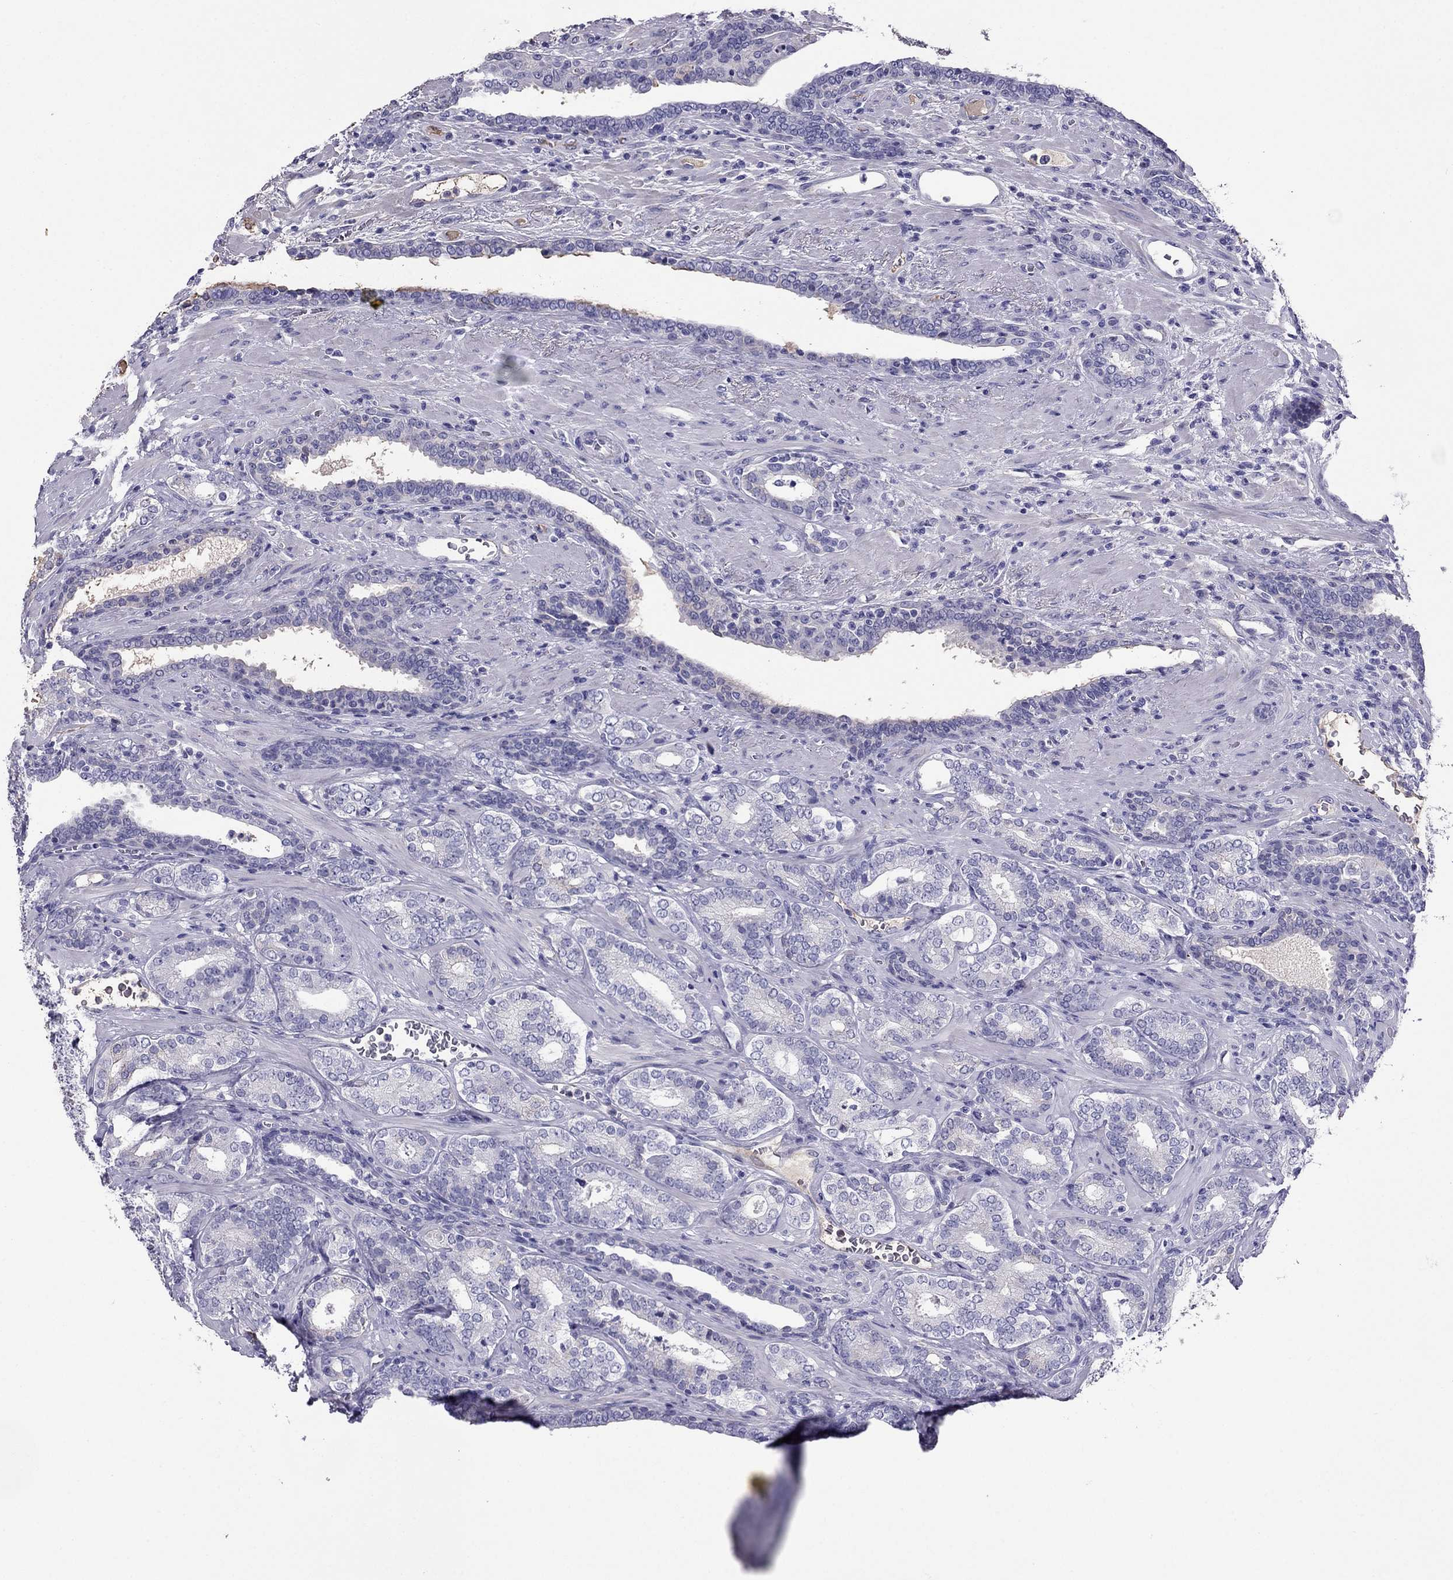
{"staining": {"intensity": "negative", "quantity": "none", "location": "none"}, "tissue": "prostate cancer", "cell_type": "Tumor cells", "image_type": "cancer", "snomed": [{"axis": "morphology", "description": "Adenocarcinoma, Low grade"}, {"axis": "topography", "description": "Prostate"}], "caption": "Immunohistochemistry photomicrograph of neoplastic tissue: prostate cancer stained with DAB demonstrates no significant protein expression in tumor cells. (DAB (3,3'-diaminobenzidine) immunohistochemistry with hematoxylin counter stain).", "gene": "TBC1D21", "patient": {"sex": "male", "age": 61}}